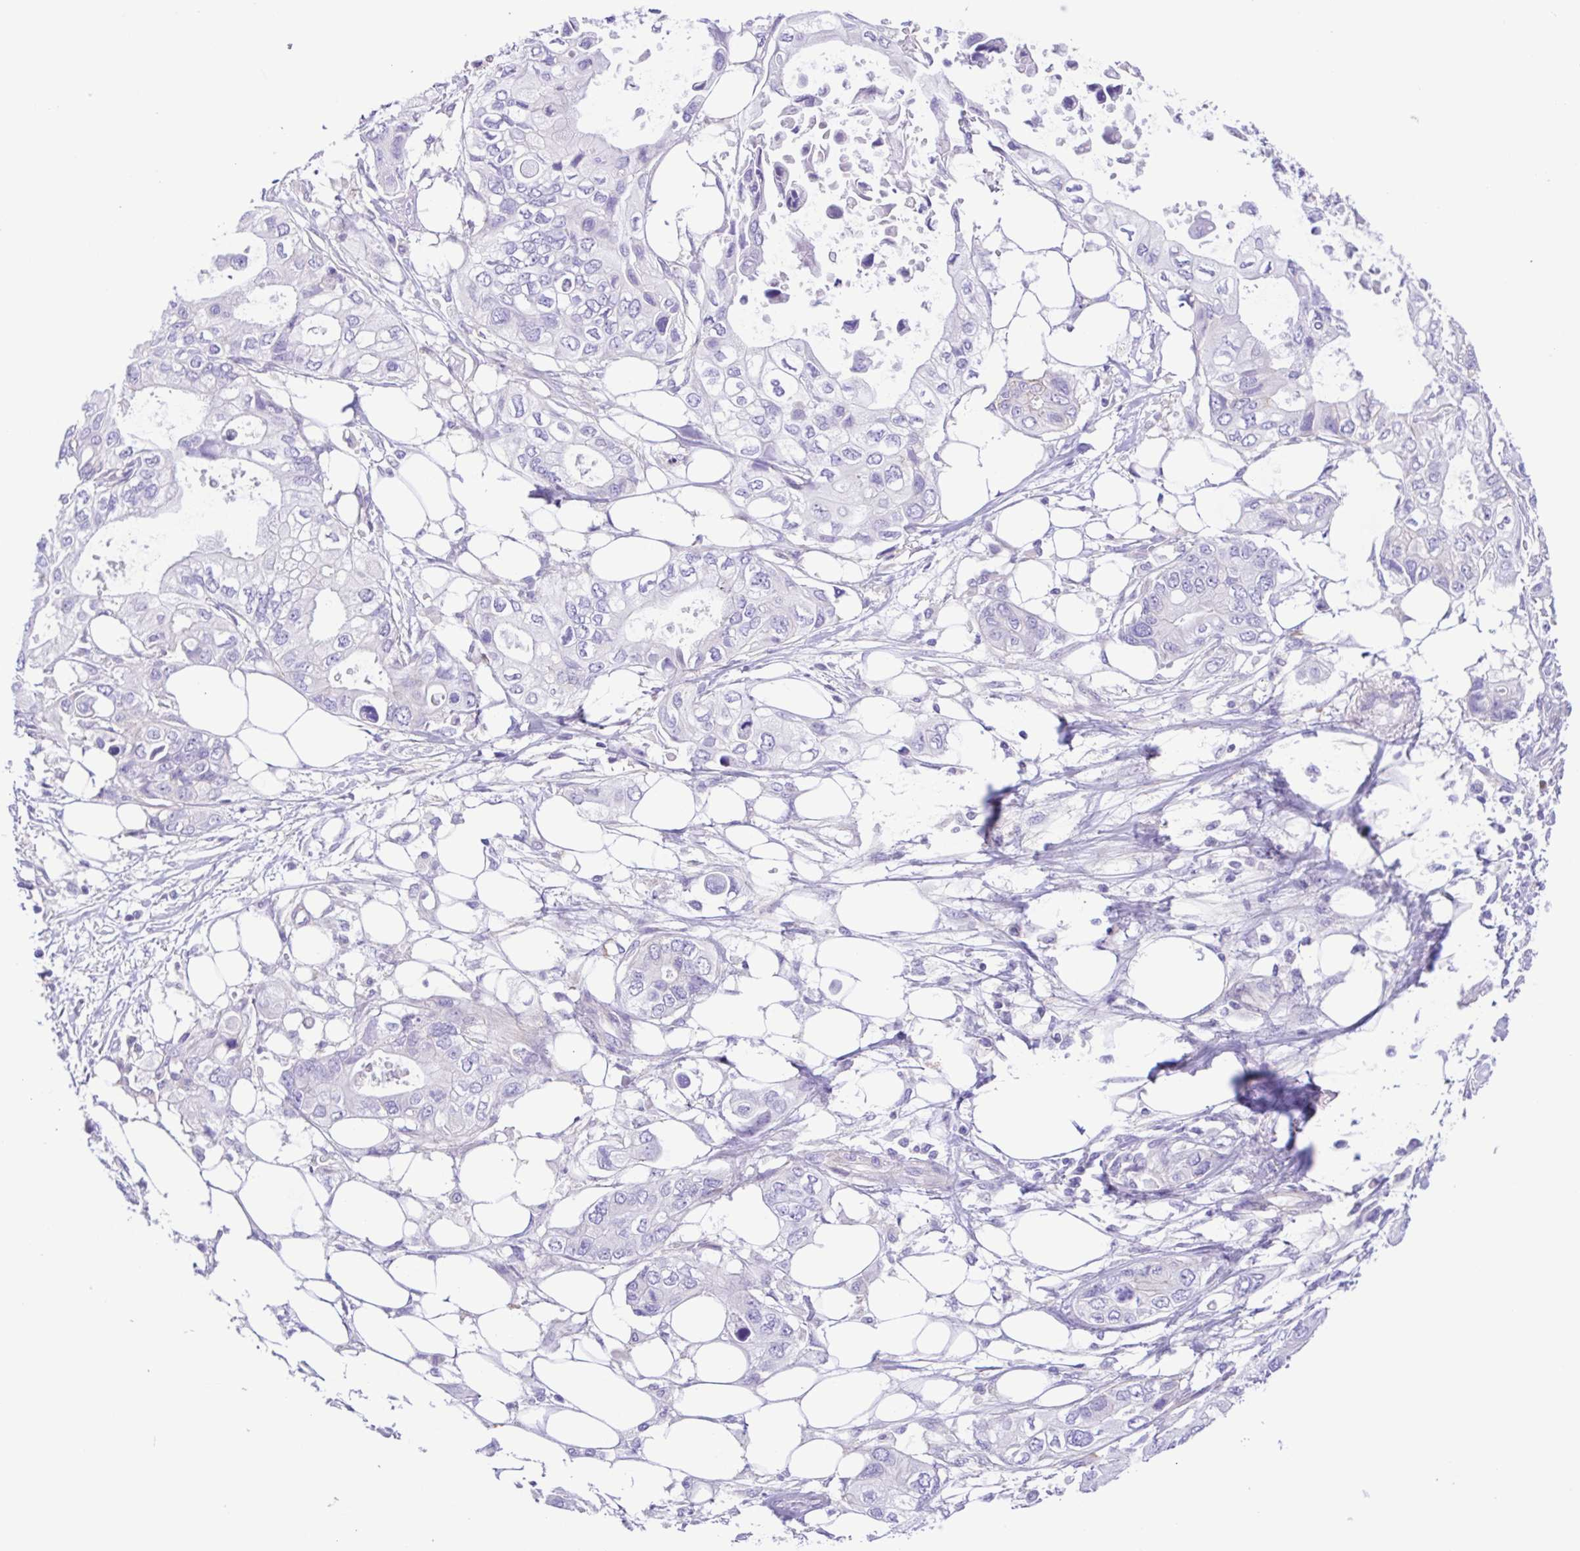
{"staining": {"intensity": "negative", "quantity": "none", "location": "none"}, "tissue": "pancreatic cancer", "cell_type": "Tumor cells", "image_type": "cancer", "snomed": [{"axis": "morphology", "description": "Adenocarcinoma, NOS"}, {"axis": "topography", "description": "Pancreas"}], "caption": "High power microscopy micrograph of an immunohistochemistry micrograph of adenocarcinoma (pancreatic), revealing no significant positivity in tumor cells.", "gene": "ISM2", "patient": {"sex": "female", "age": 63}}